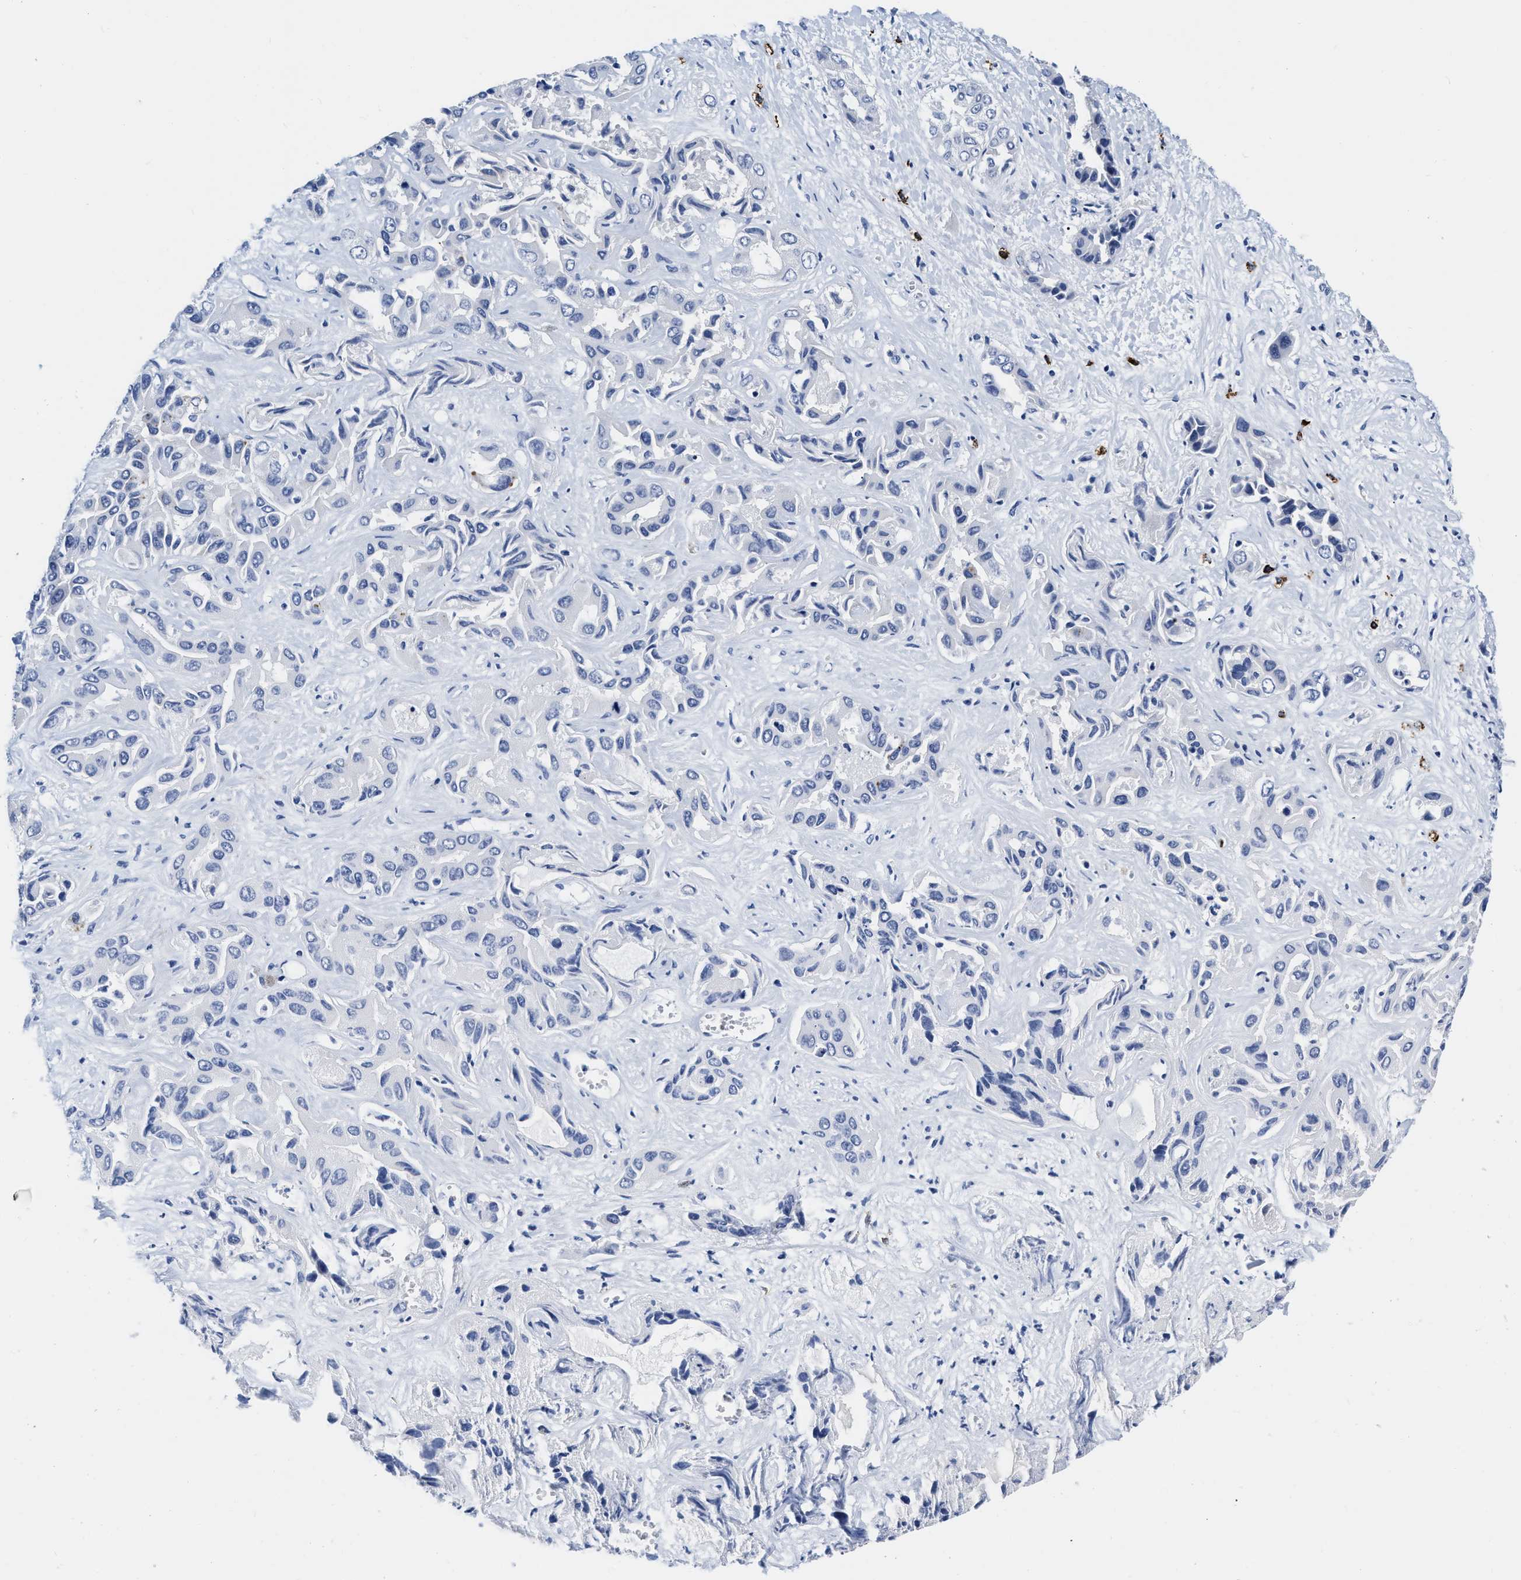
{"staining": {"intensity": "negative", "quantity": "none", "location": "none"}, "tissue": "liver cancer", "cell_type": "Tumor cells", "image_type": "cancer", "snomed": [{"axis": "morphology", "description": "Cholangiocarcinoma"}, {"axis": "topography", "description": "Liver"}], "caption": "The immunohistochemistry (IHC) image has no significant positivity in tumor cells of liver cholangiocarcinoma tissue.", "gene": "CER1", "patient": {"sex": "female", "age": 52}}